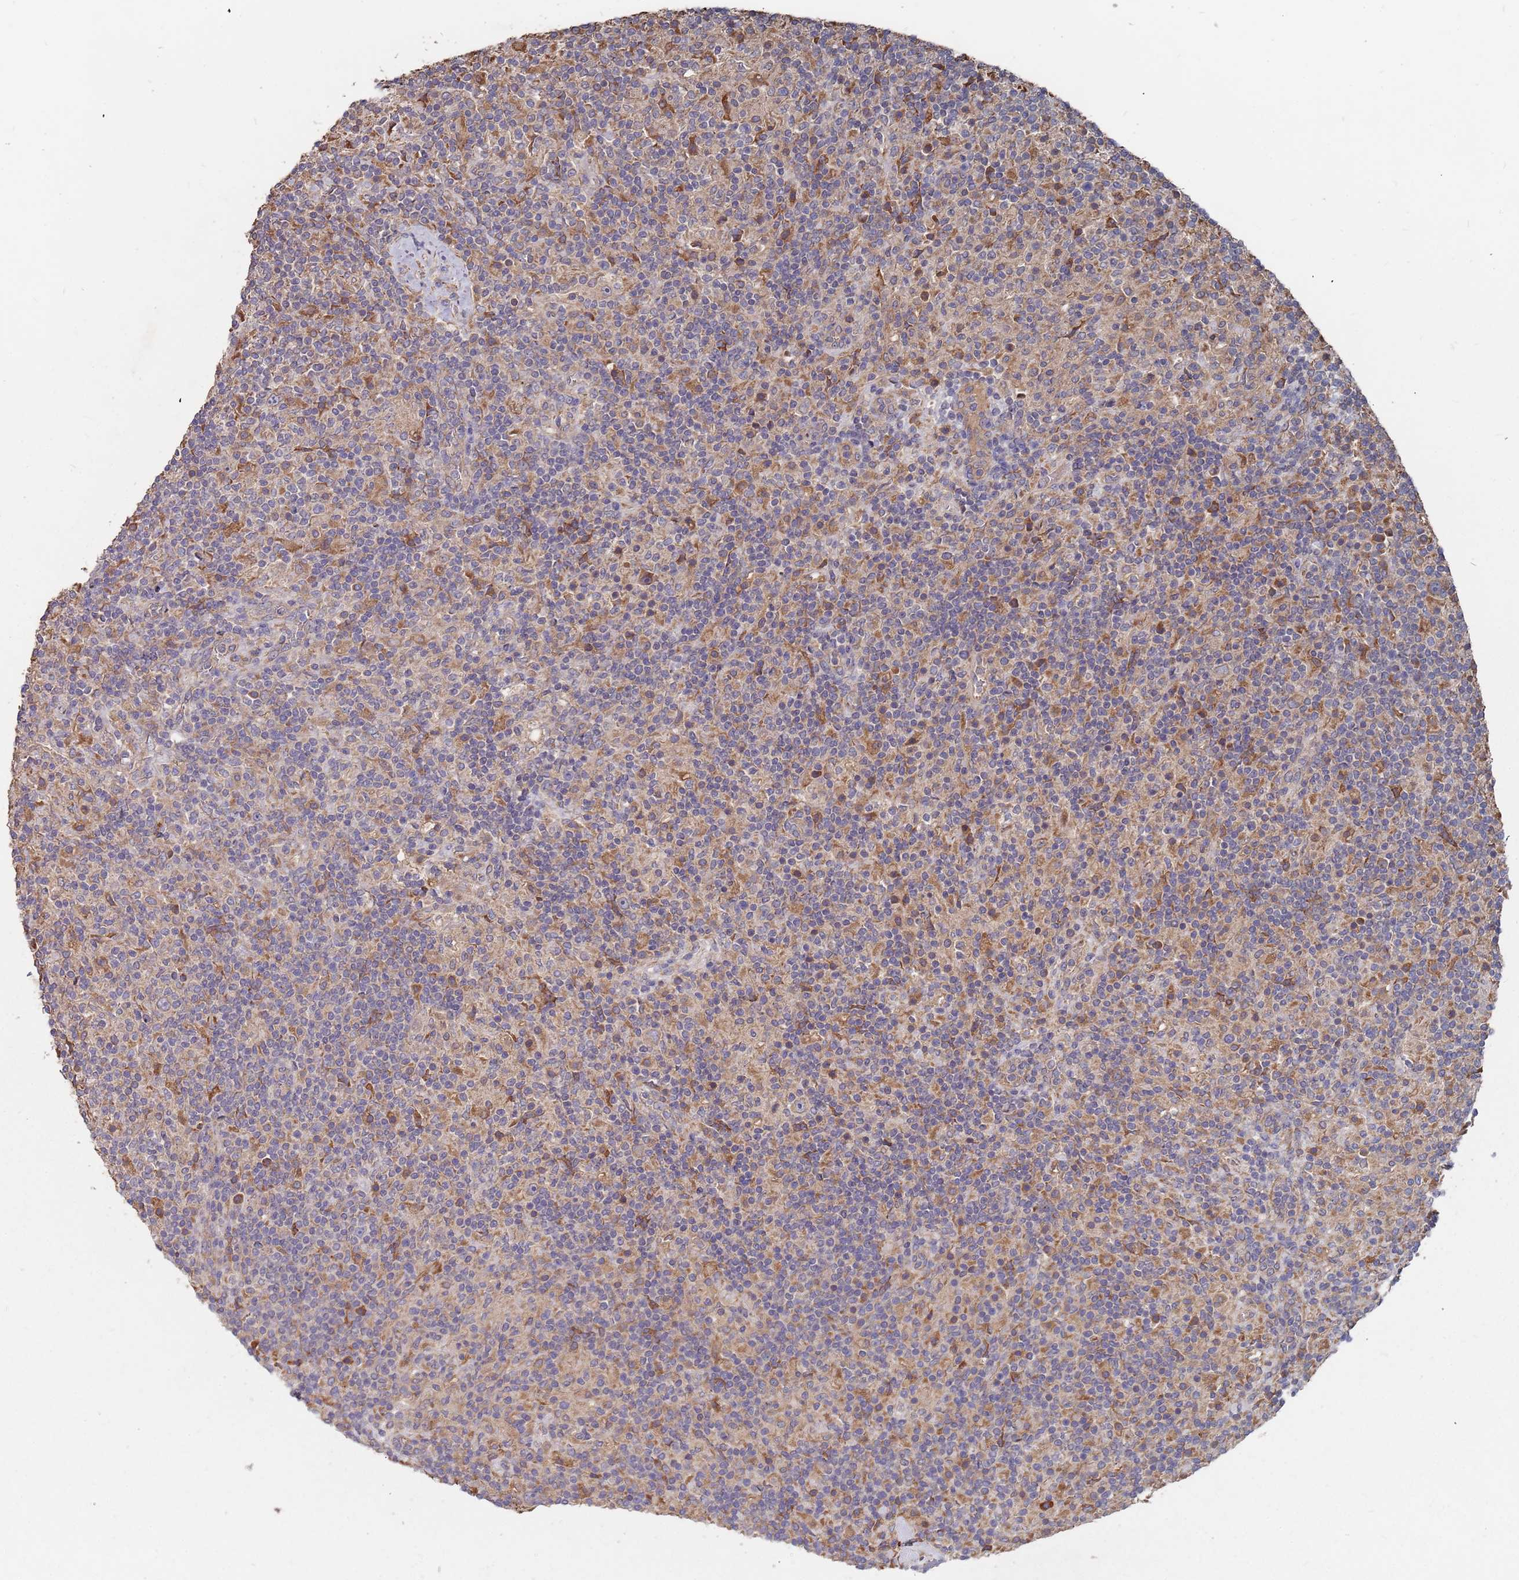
{"staining": {"intensity": "negative", "quantity": "none", "location": "none"}, "tissue": "lymphoma", "cell_type": "Tumor cells", "image_type": "cancer", "snomed": [{"axis": "morphology", "description": "Hodgkin's disease, NOS"}, {"axis": "topography", "description": "Lymph node"}], "caption": "IHC image of Hodgkin's disease stained for a protein (brown), which reveals no expression in tumor cells.", "gene": "ATG5", "patient": {"sex": "male", "age": 70}}